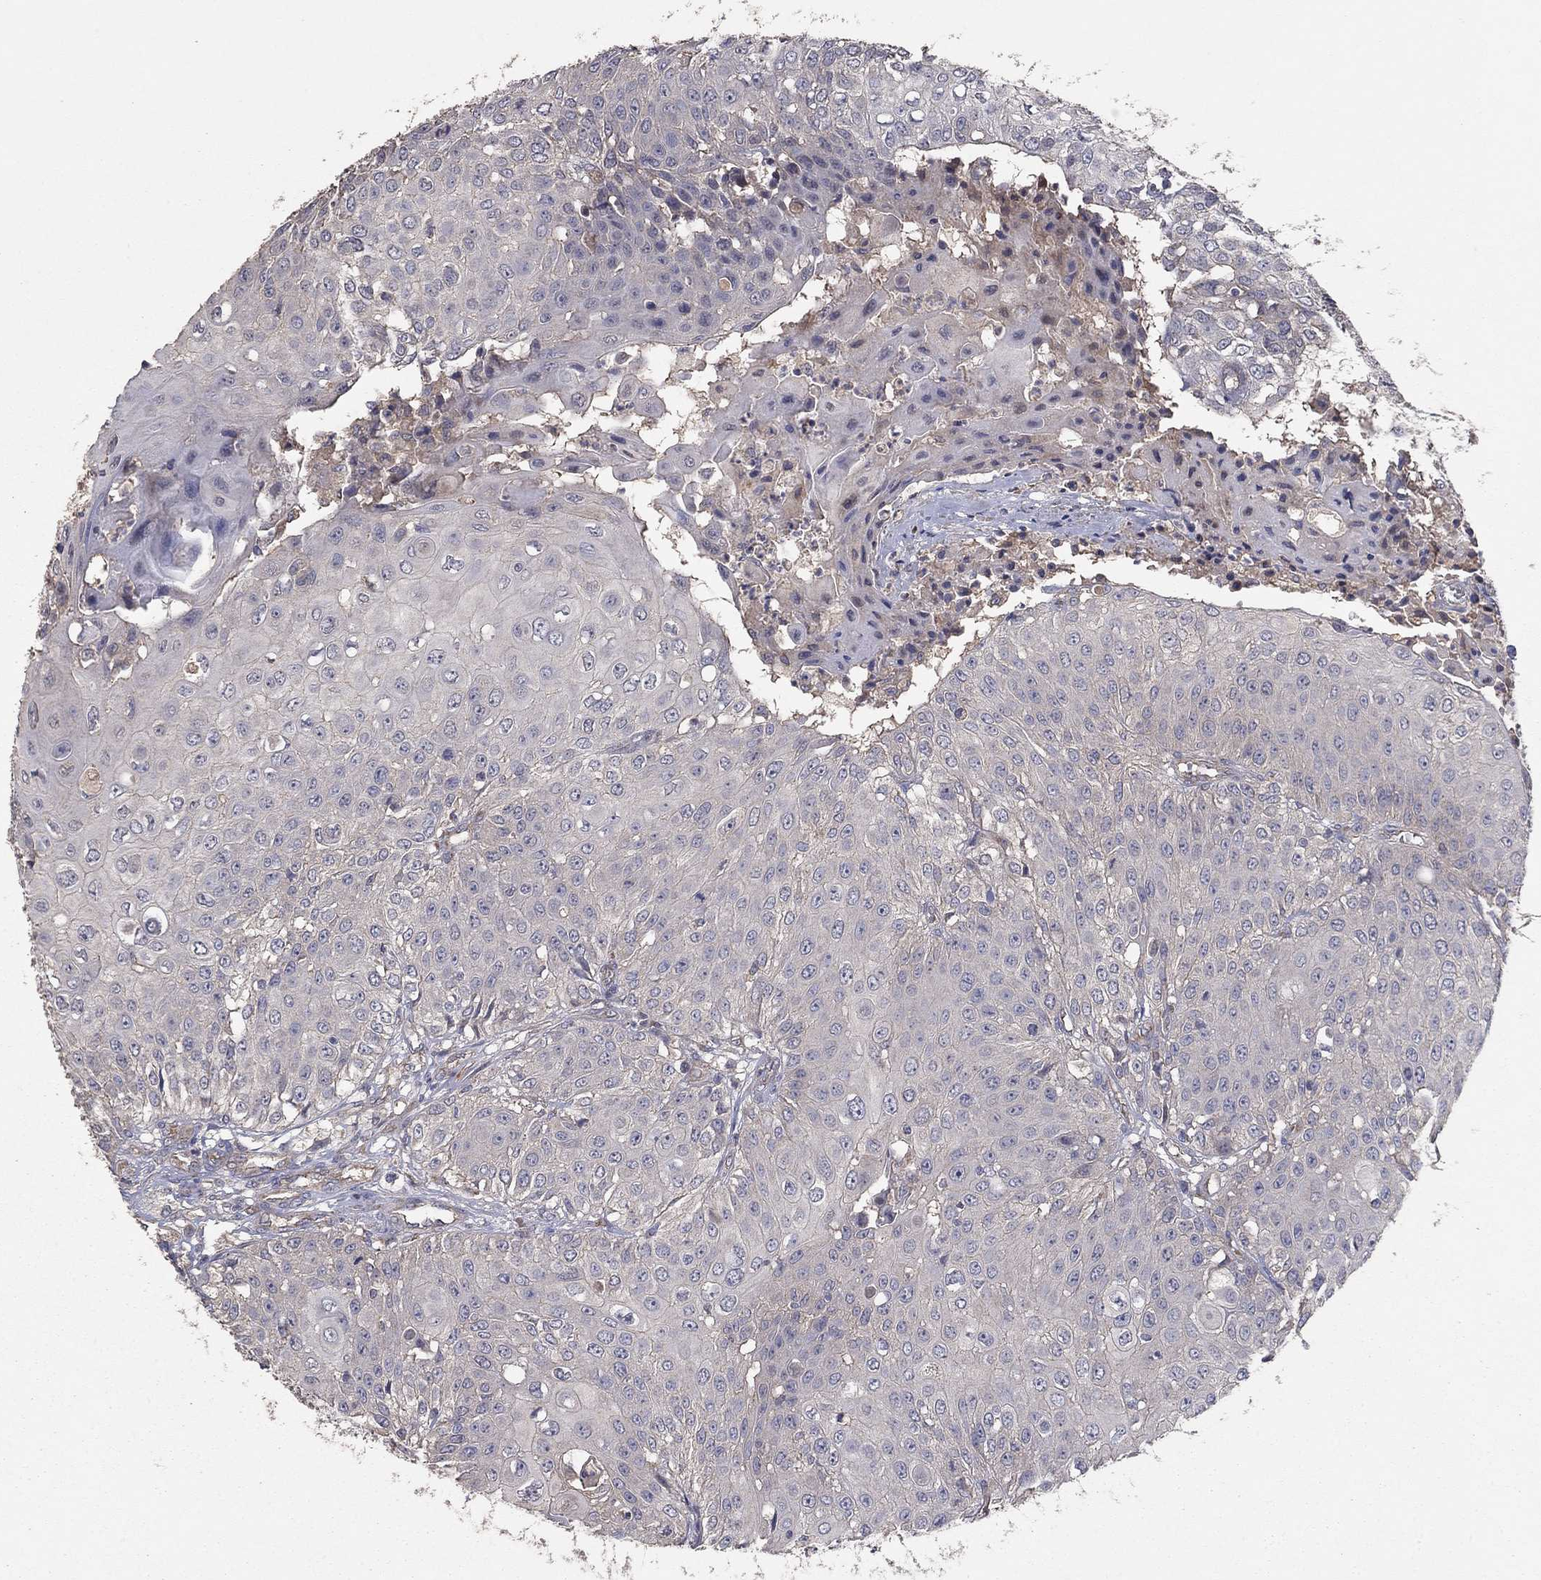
{"staining": {"intensity": "negative", "quantity": "none", "location": "none"}, "tissue": "urothelial cancer", "cell_type": "Tumor cells", "image_type": "cancer", "snomed": [{"axis": "morphology", "description": "Urothelial carcinoma, High grade"}, {"axis": "topography", "description": "Urinary bladder"}], "caption": "IHC image of human urothelial cancer stained for a protein (brown), which demonstrates no expression in tumor cells.", "gene": "FLT4", "patient": {"sex": "female", "age": 79}}